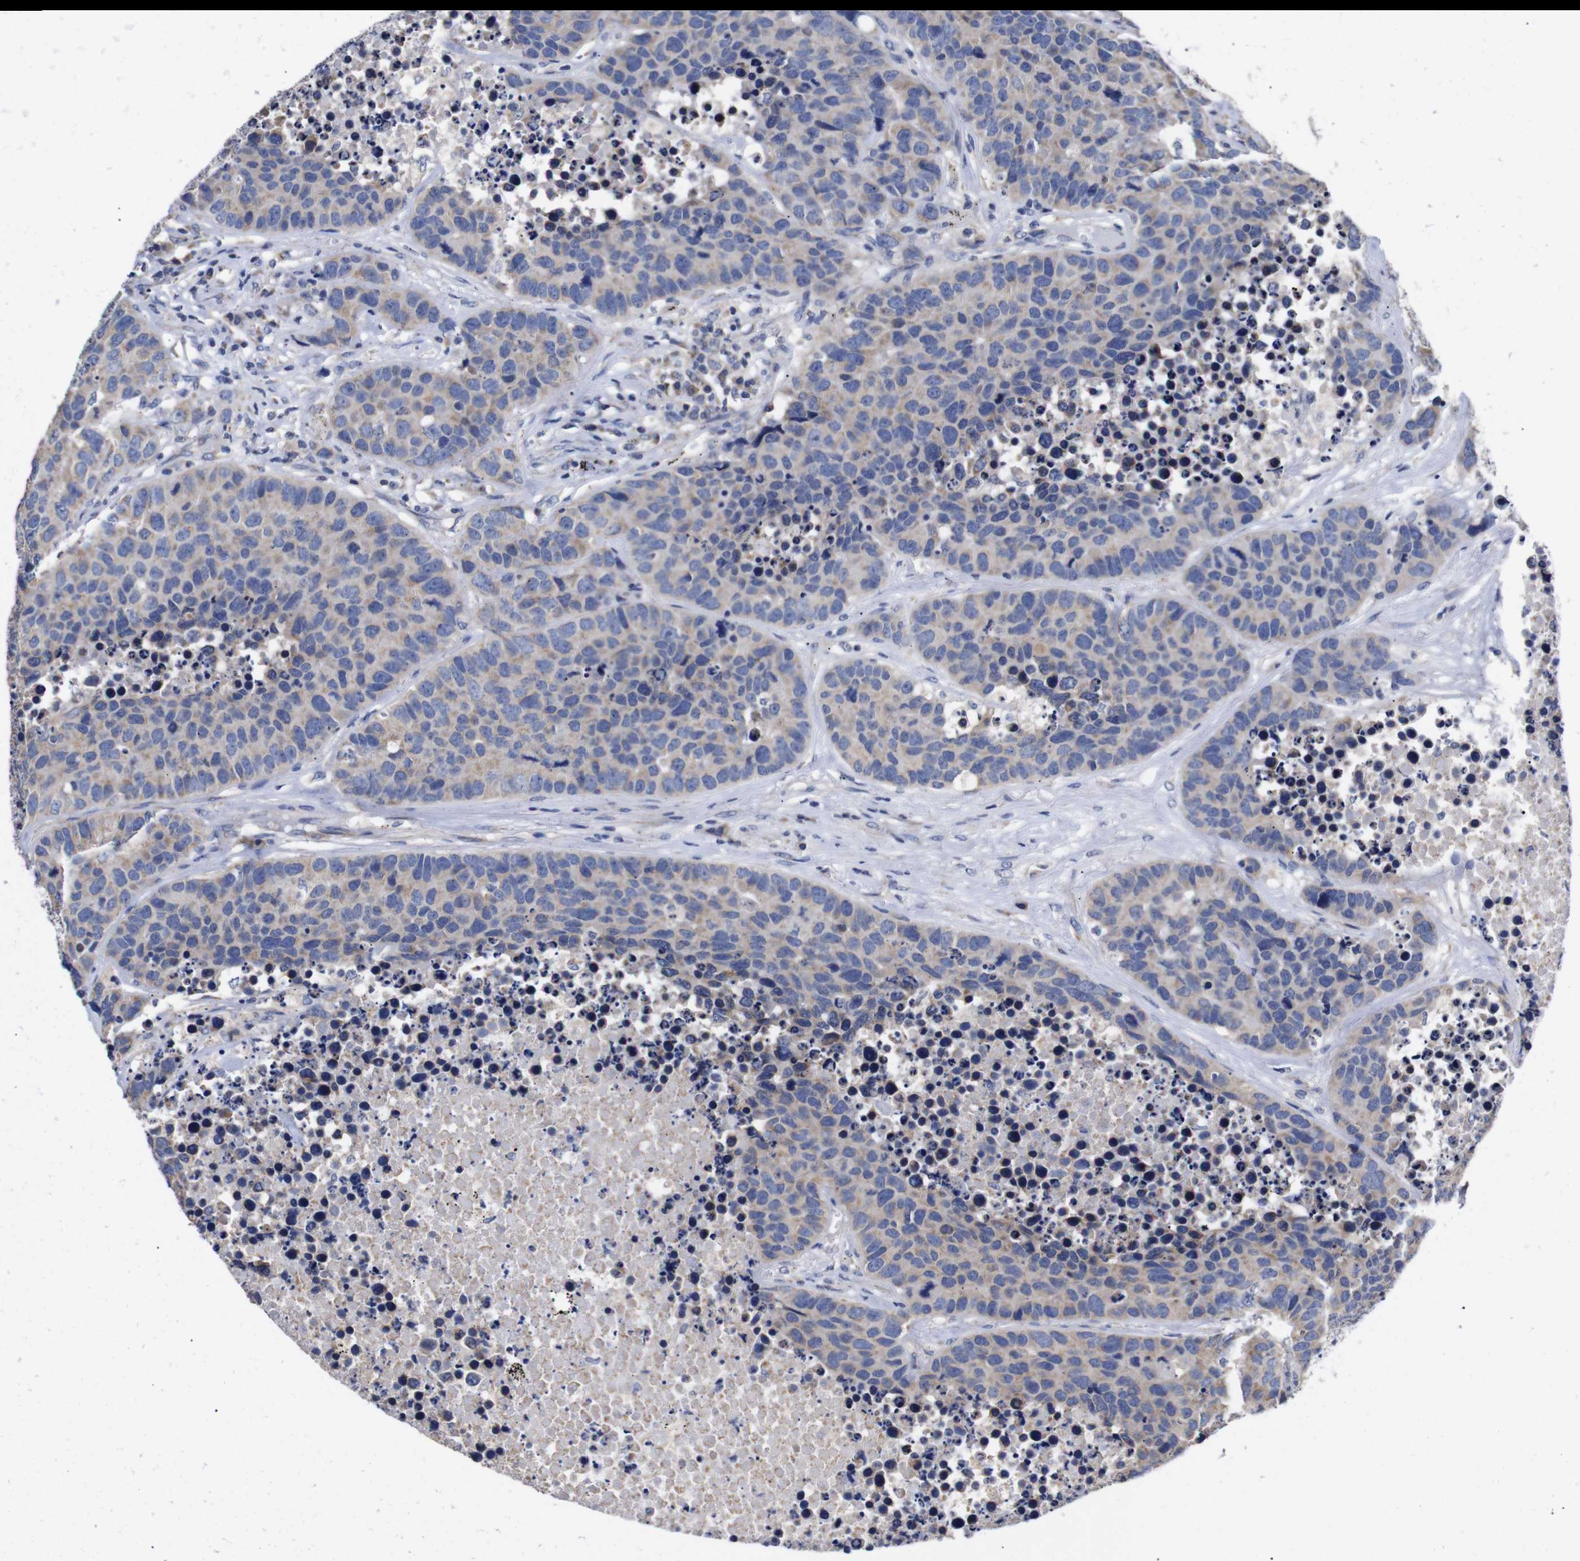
{"staining": {"intensity": "weak", "quantity": "<25%", "location": "cytoplasmic/membranous"}, "tissue": "carcinoid", "cell_type": "Tumor cells", "image_type": "cancer", "snomed": [{"axis": "morphology", "description": "Carcinoid, malignant, NOS"}, {"axis": "topography", "description": "Lung"}], "caption": "A high-resolution image shows immunohistochemistry staining of carcinoid, which reveals no significant positivity in tumor cells.", "gene": "OPN3", "patient": {"sex": "male", "age": 60}}